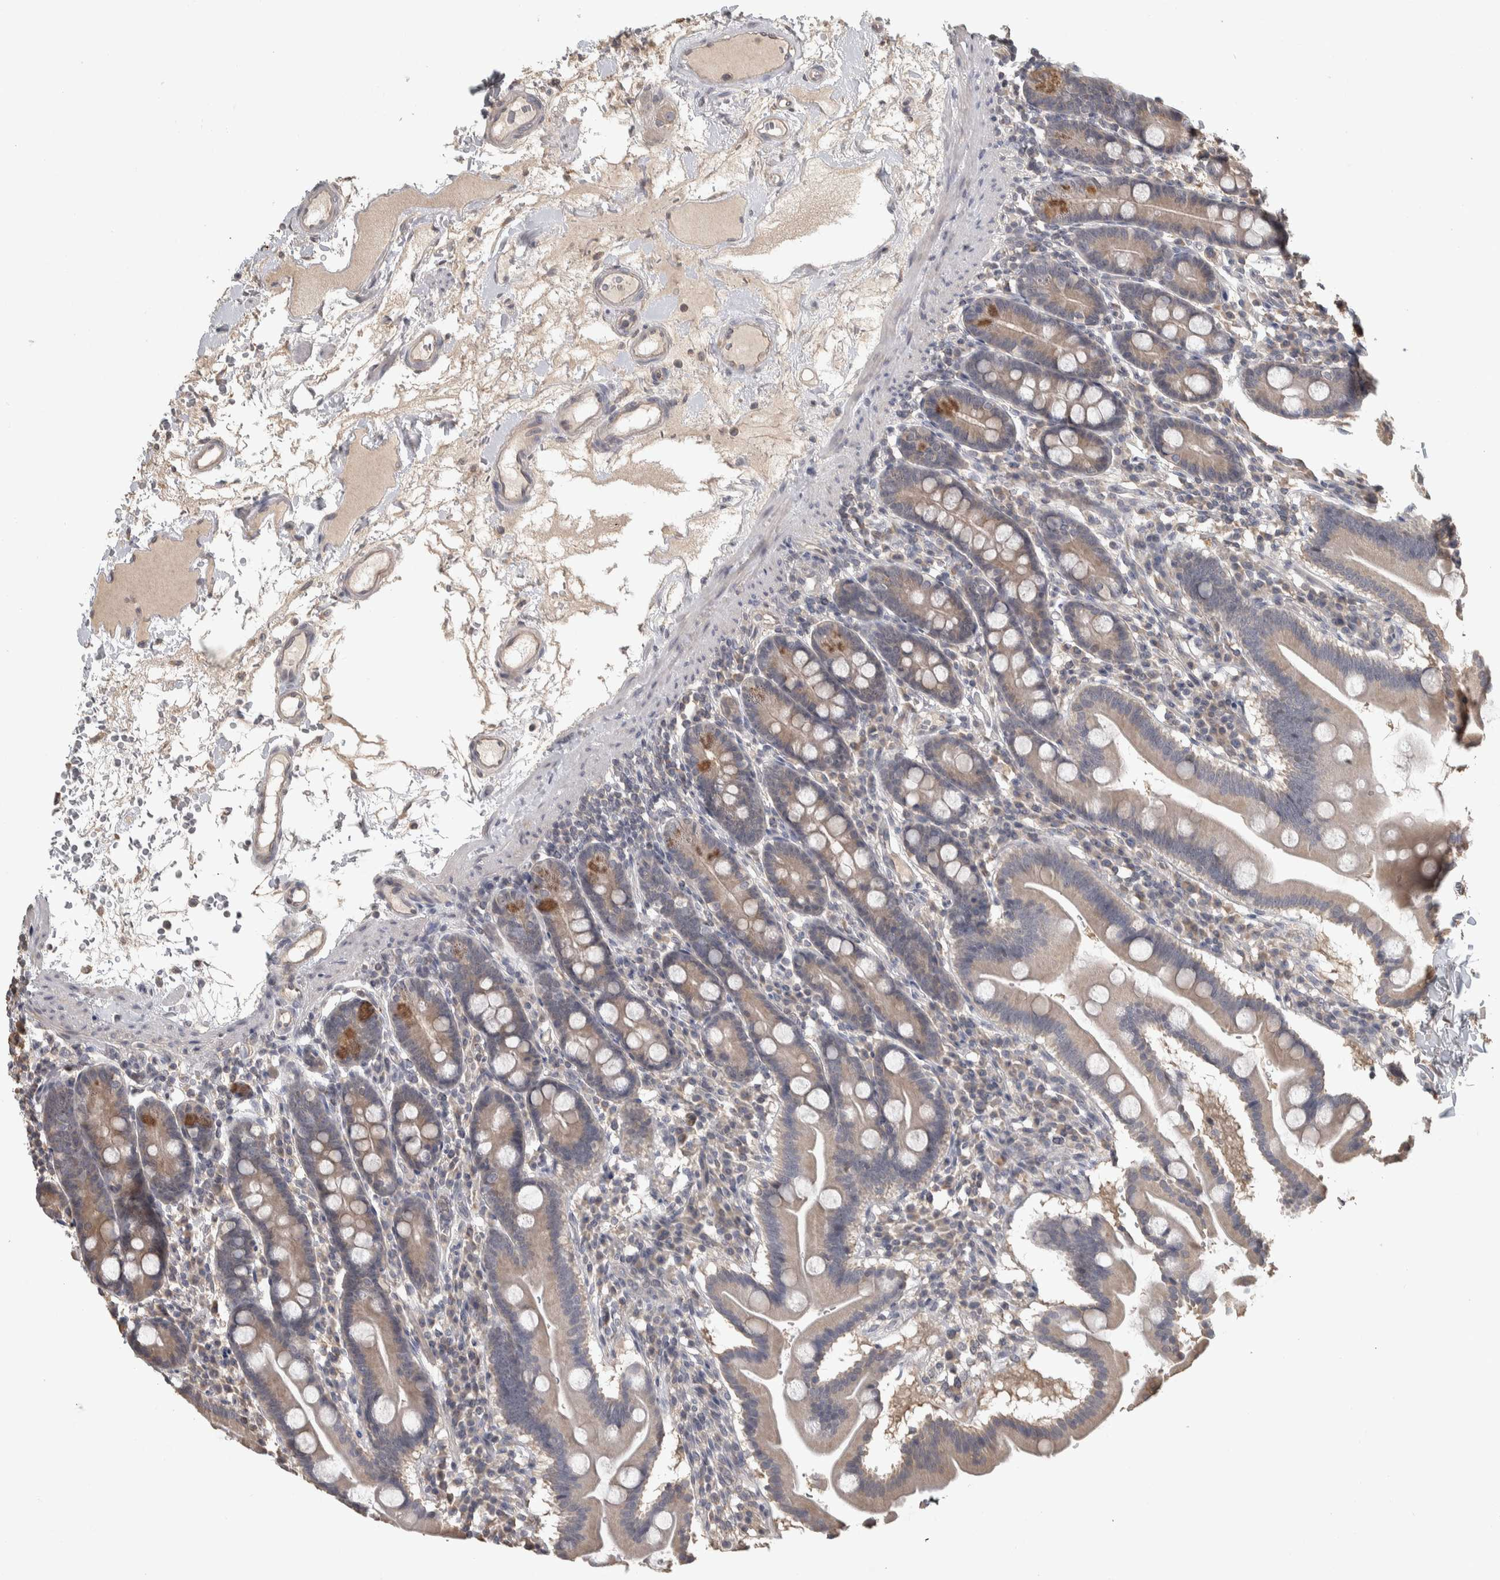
{"staining": {"intensity": "moderate", "quantity": "<25%", "location": "cytoplasmic/membranous"}, "tissue": "duodenum", "cell_type": "Glandular cells", "image_type": "normal", "snomed": [{"axis": "morphology", "description": "Normal tissue, NOS"}, {"axis": "topography", "description": "Duodenum"}], "caption": "The image reveals staining of normal duodenum, revealing moderate cytoplasmic/membranous protein expression (brown color) within glandular cells. (brown staining indicates protein expression, while blue staining denotes nuclei).", "gene": "EIF3H", "patient": {"sex": "male", "age": 50}}